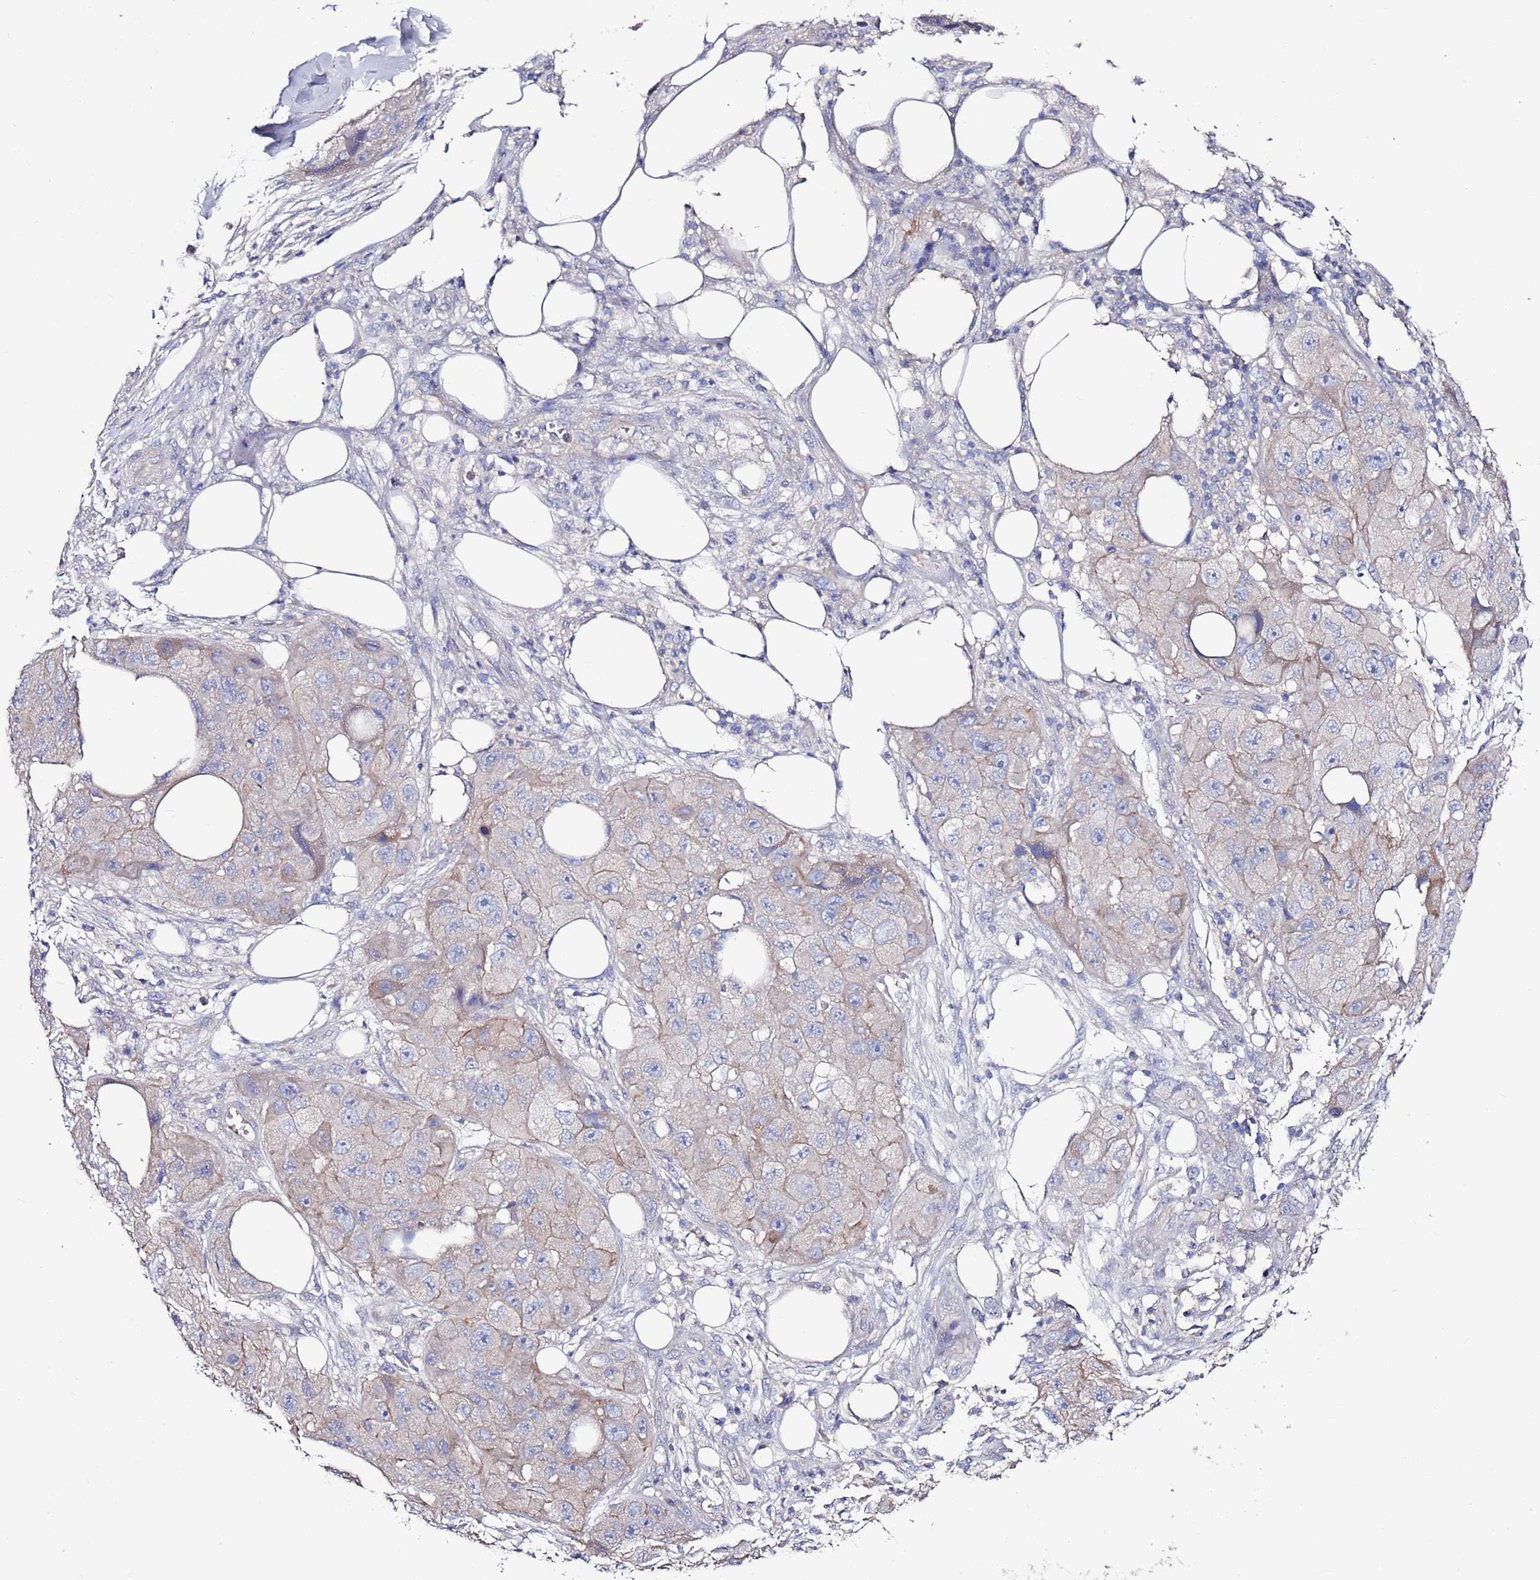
{"staining": {"intensity": "weak", "quantity": ">75%", "location": "cytoplasmic/membranous"}, "tissue": "skin cancer", "cell_type": "Tumor cells", "image_type": "cancer", "snomed": [{"axis": "morphology", "description": "Squamous cell carcinoma, NOS"}, {"axis": "topography", "description": "Skin"}, {"axis": "topography", "description": "Subcutis"}], "caption": "DAB immunohistochemical staining of skin squamous cell carcinoma demonstrates weak cytoplasmic/membranous protein staining in about >75% of tumor cells.", "gene": "KRTCAP3", "patient": {"sex": "male", "age": 73}}